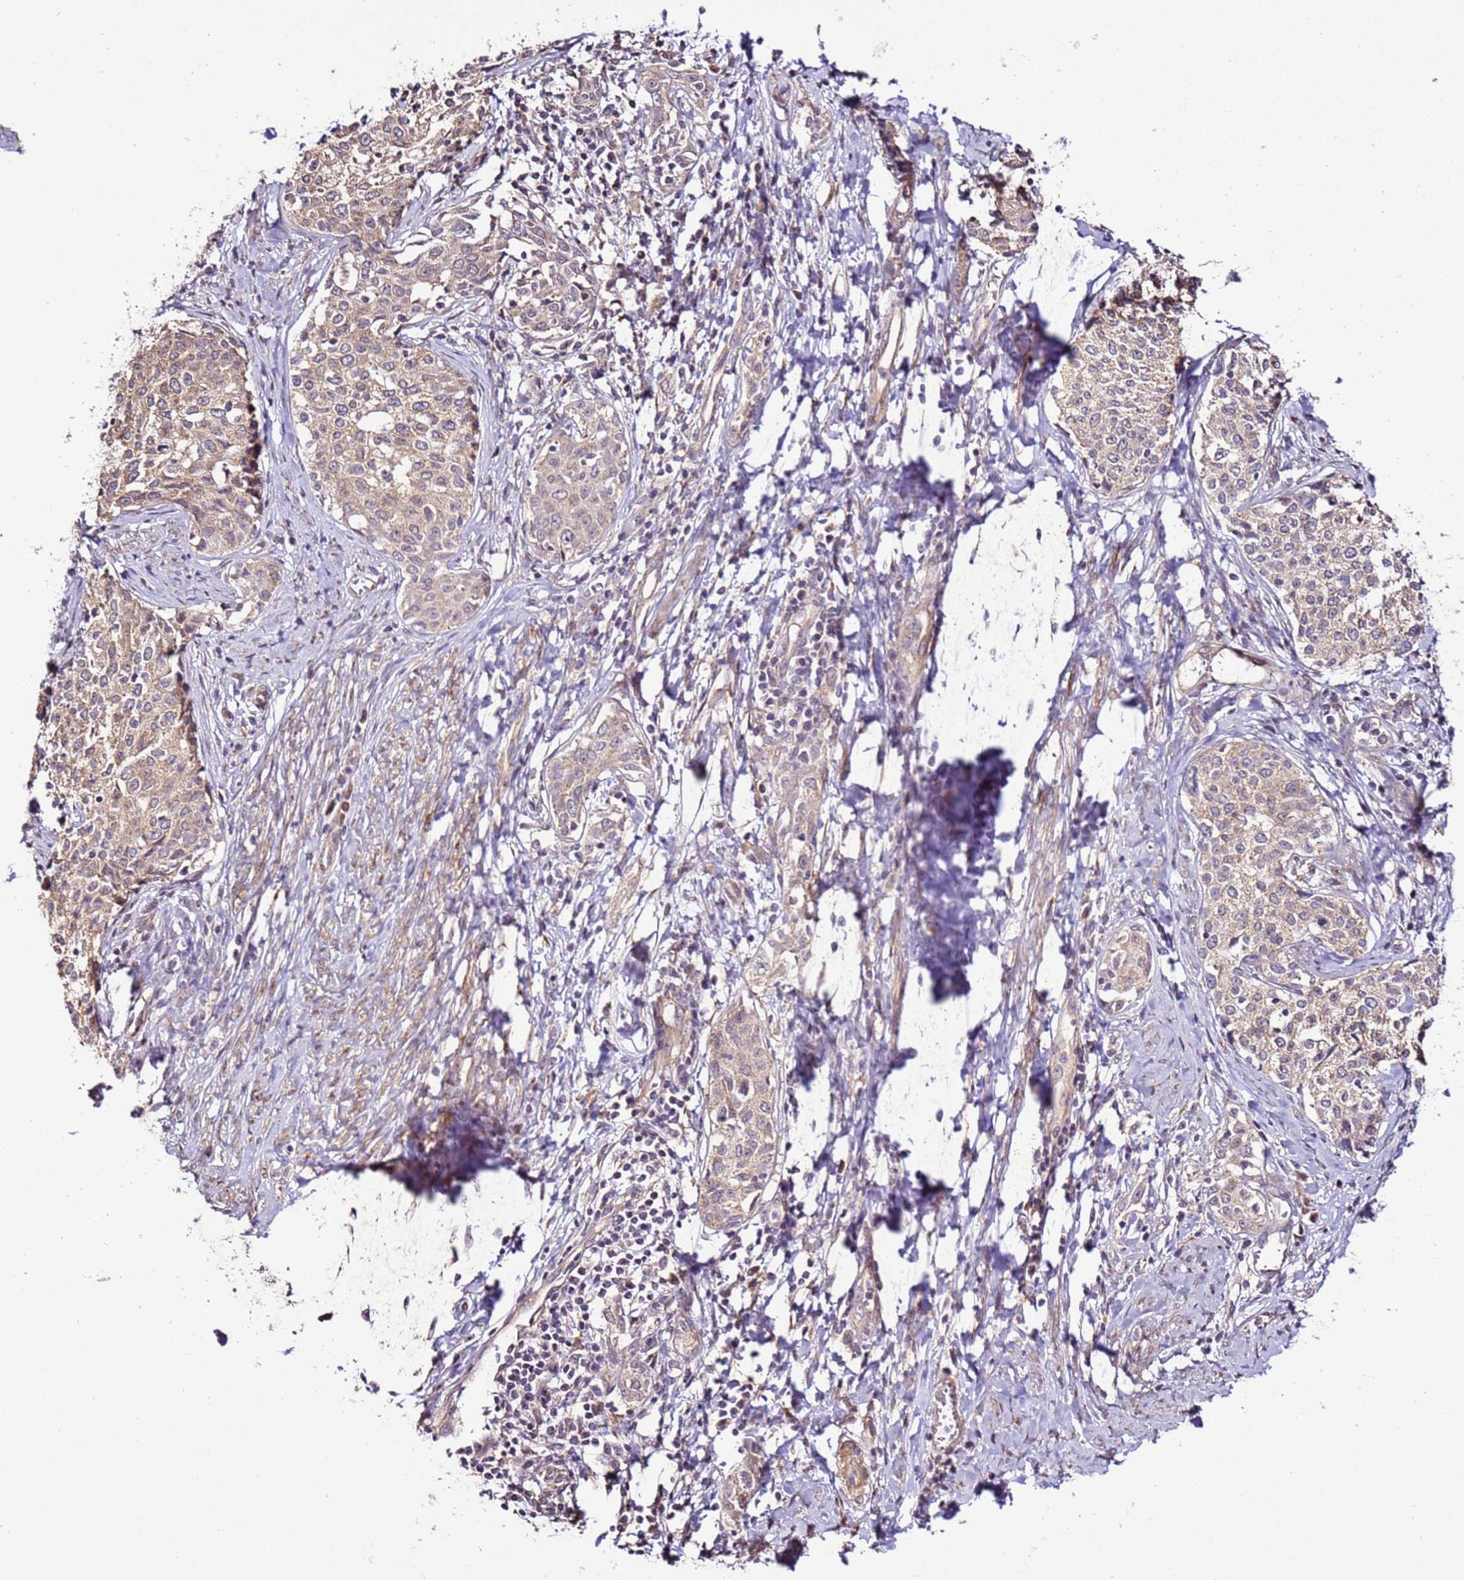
{"staining": {"intensity": "weak", "quantity": "25%-75%", "location": "cytoplasmic/membranous"}, "tissue": "cervical cancer", "cell_type": "Tumor cells", "image_type": "cancer", "snomed": [{"axis": "morphology", "description": "Squamous cell carcinoma, NOS"}, {"axis": "morphology", "description": "Adenocarcinoma, NOS"}, {"axis": "topography", "description": "Cervix"}], "caption": "Immunohistochemistry of cervical squamous cell carcinoma displays low levels of weak cytoplasmic/membranous staining in about 25%-75% of tumor cells.", "gene": "SCARA3", "patient": {"sex": "female", "age": 52}}